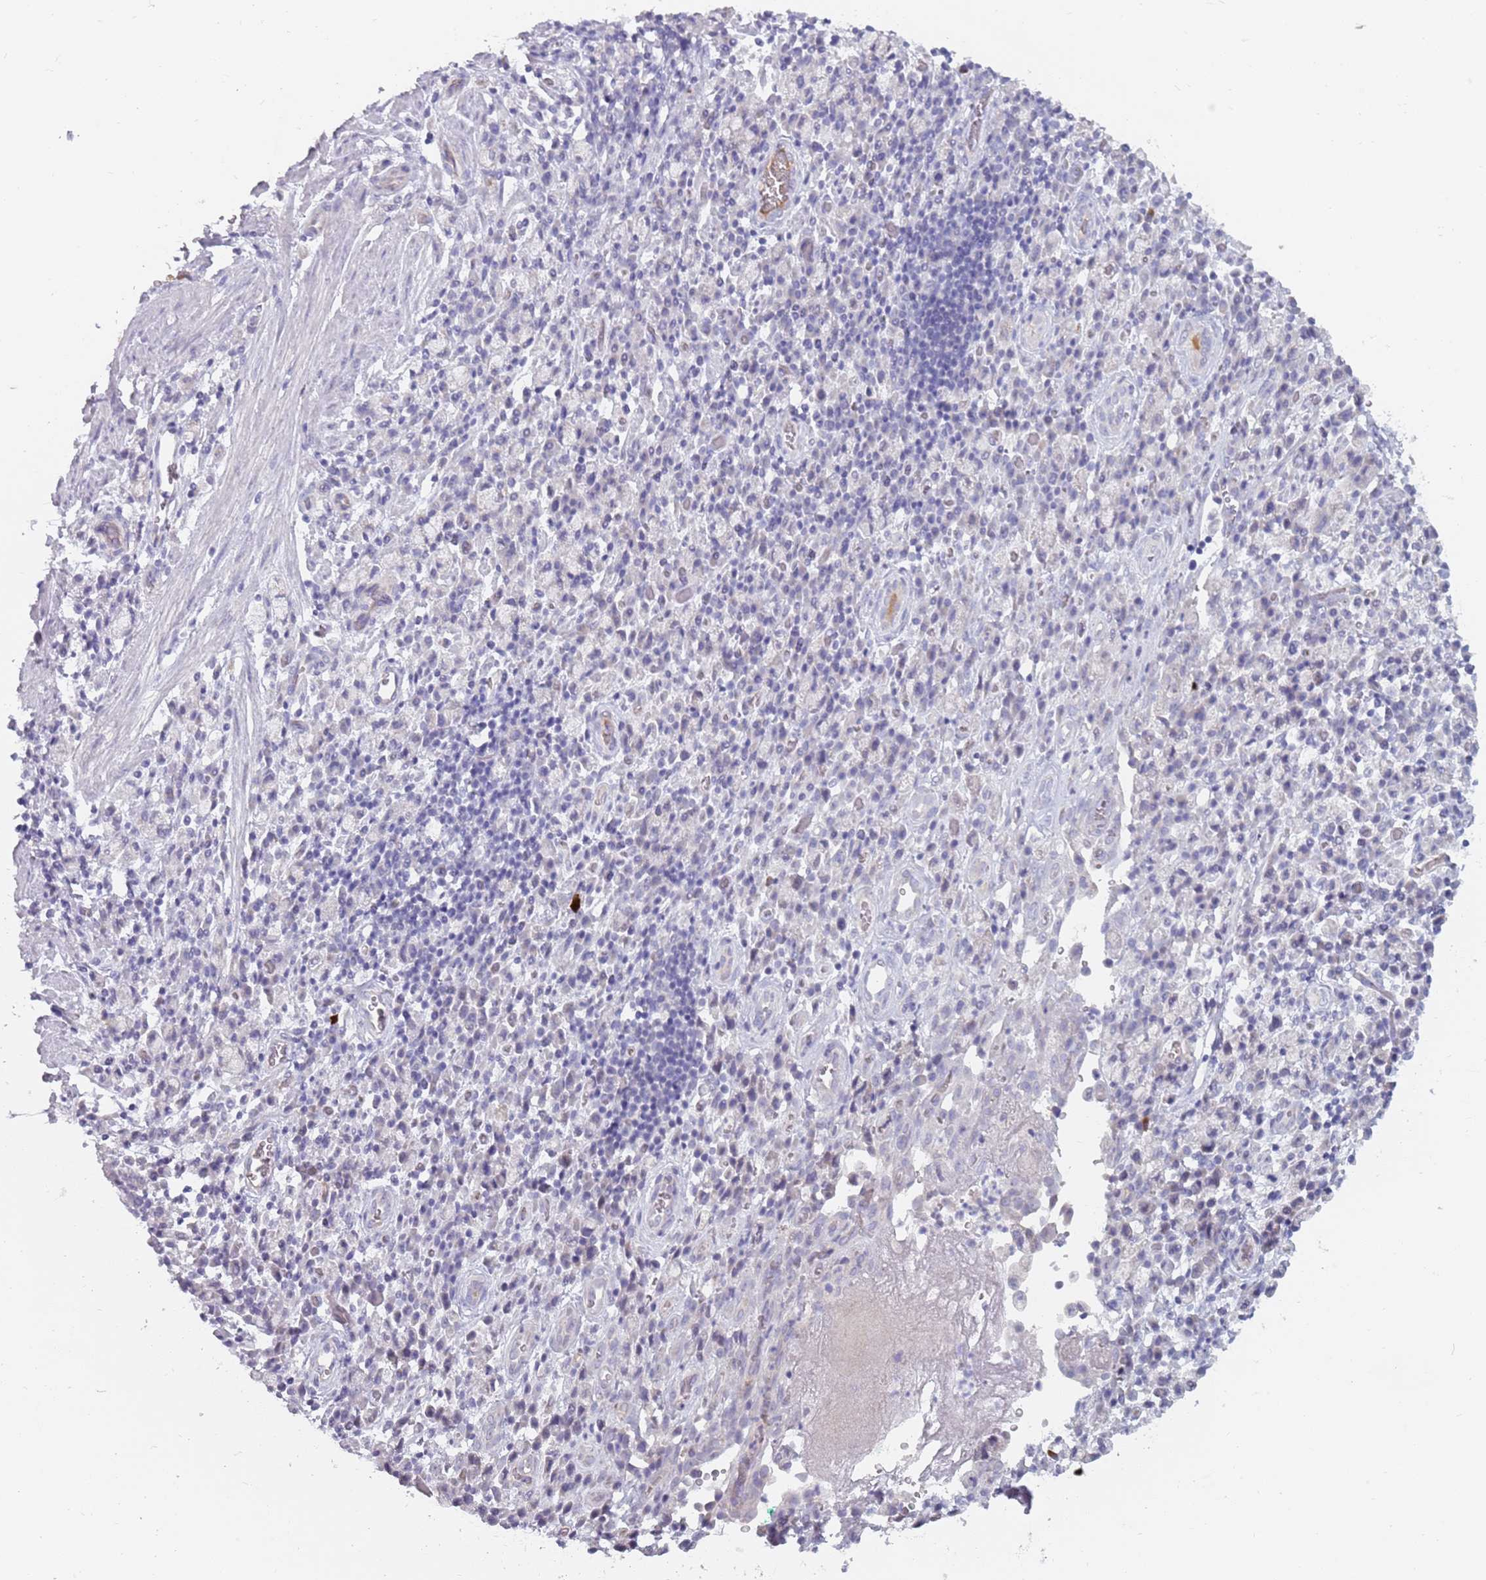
{"staining": {"intensity": "negative", "quantity": "none", "location": "none"}, "tissue": "stomach cancer", "cell_type": "Tumor cells", "image_type": "cancer", "snomed": [{"axis": "morphology", "description": "Adenocarcinoma, NOS"}, {"axis": "topography", "description": "Stomach"}], "caption": "There is no significant staining in tumor cells of stomach cancer (adenocarcinoma).", "gene": "DDX4", "patient": {"sex": "male", "age": 77}}